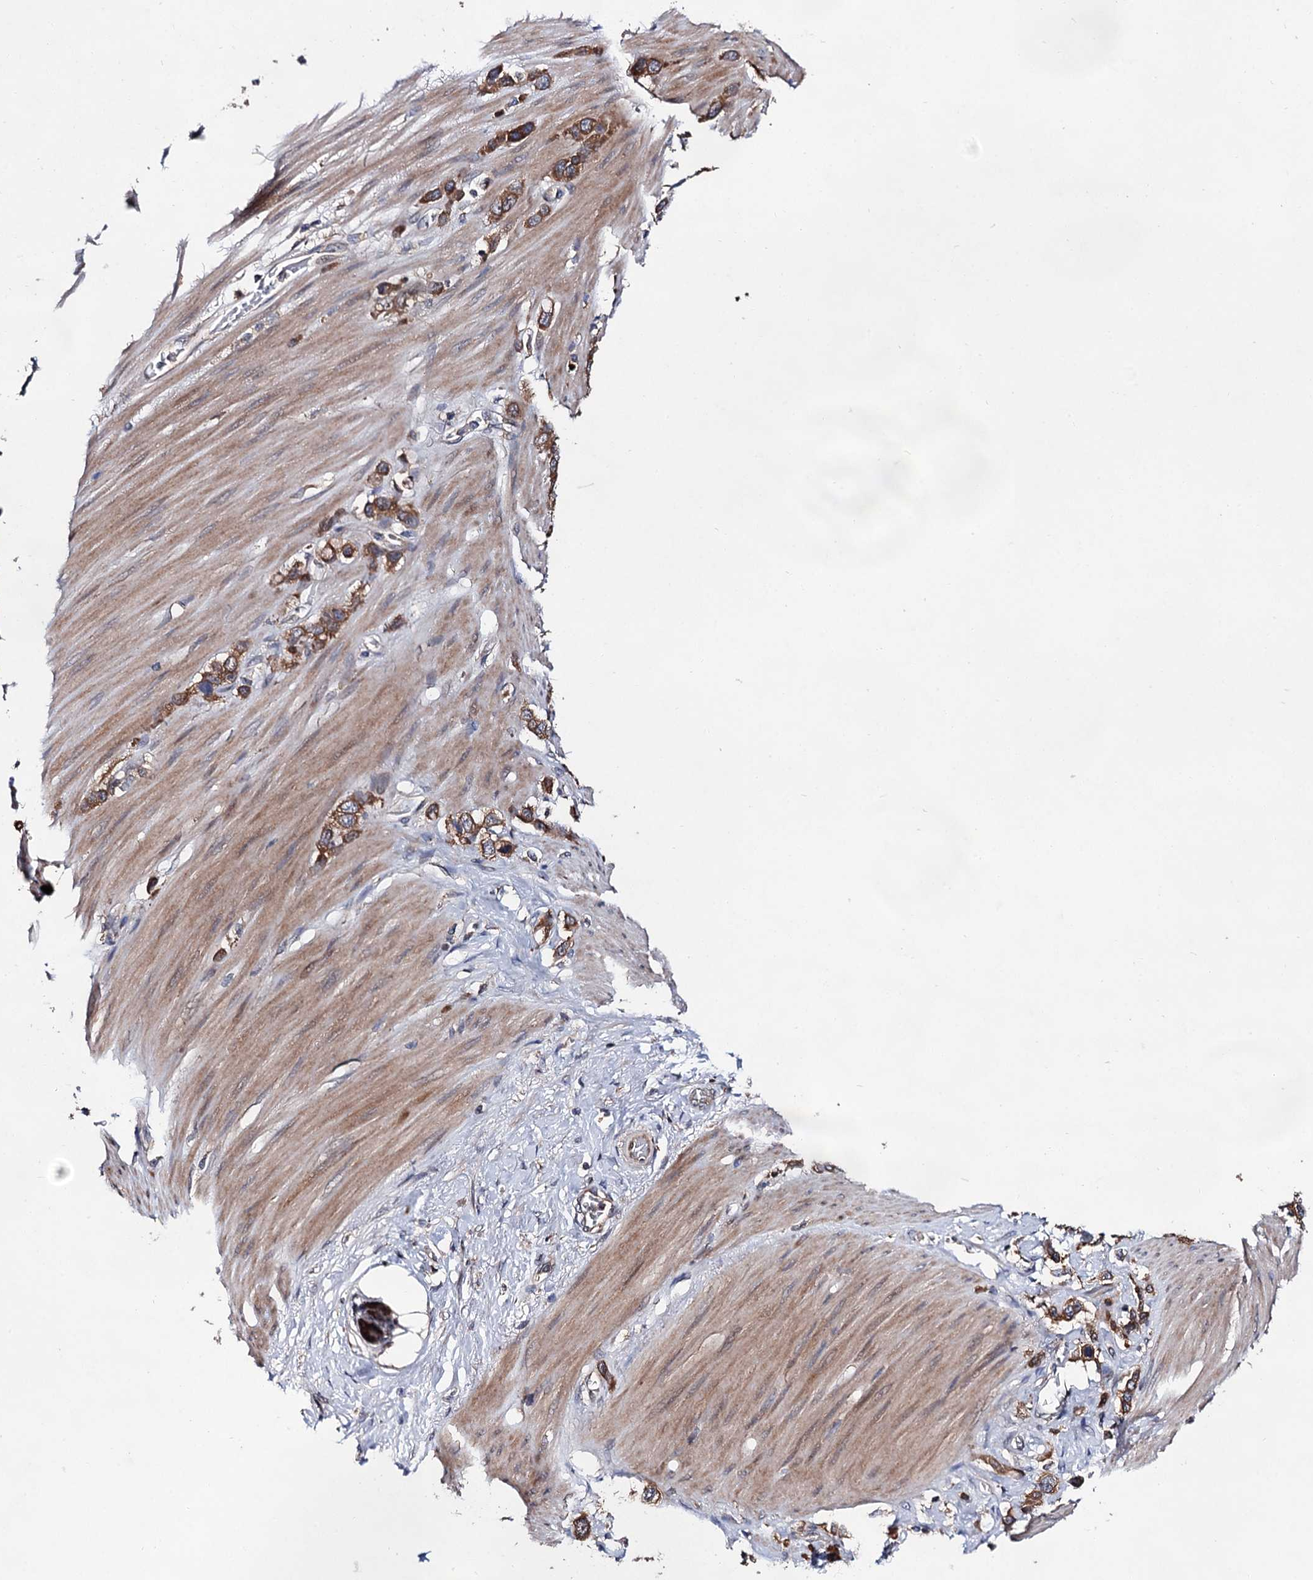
{"staining": {"intensity": "moderate", "quantity": ">75%", "location": "cytoplasmic/membranous"}, "tissue": "stomach cancer", "cell_type": "Tumor cells", "image_type": "cancer", "snomed": [{"axis": "morphology", "description": "Adenocarcinoma, NOS"}, {"axis": "morphology", "description": "Adenocarcinoma, High grade"}, {"axis": "topography", "description": "Stomach, upper"}, {"axis": "topography", "description": "Stomach, lower"}], "caption": "Human stomach cancer stained with a protein marker displays moderate staining in tumor cells.", "gene": "NAA25", "patient": {"sex": "female", "age": 65}}